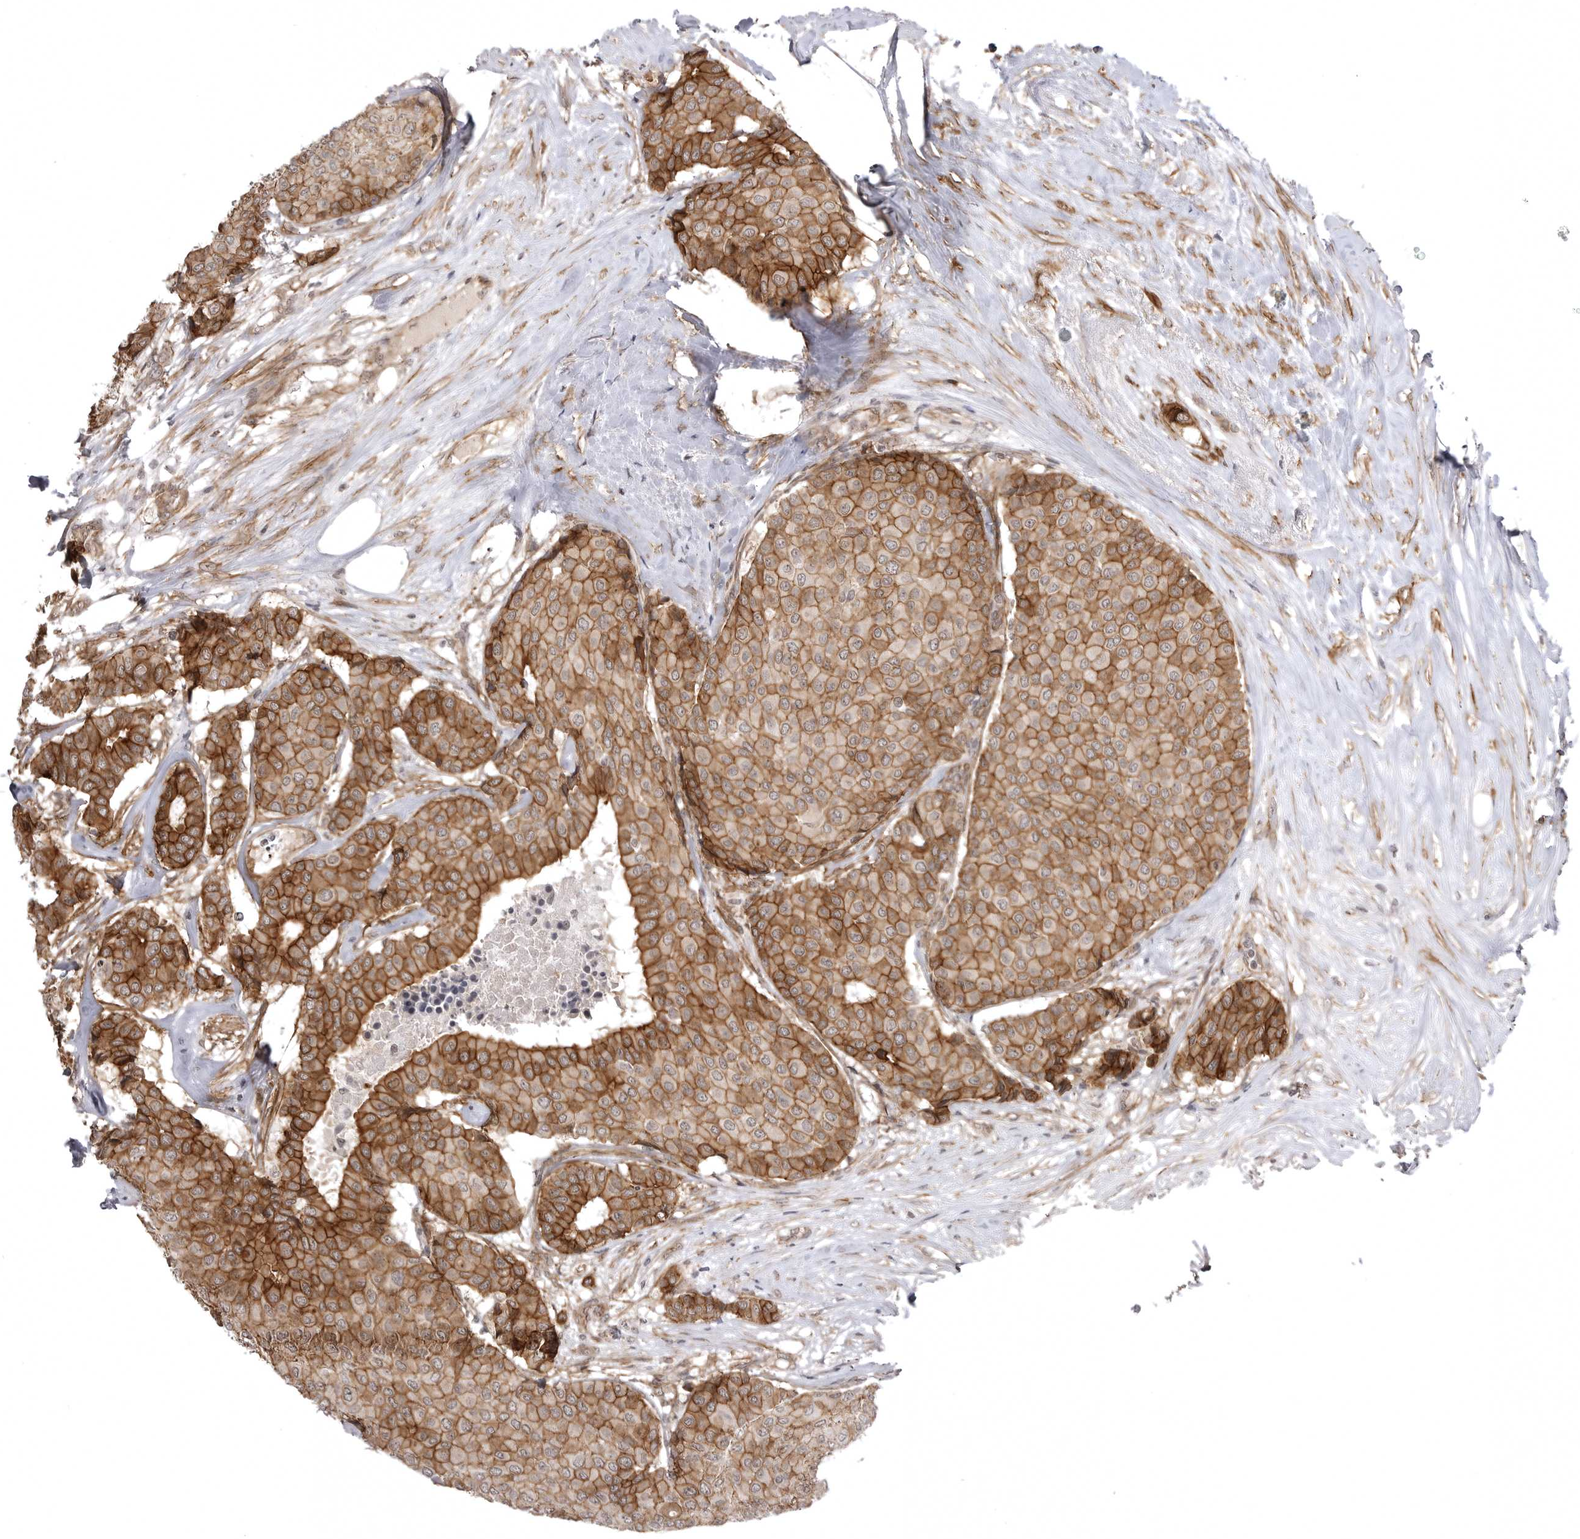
{"staining": {"intensity": "moderate", "quantity": ">75%", "location": "cytoplasmic/membranous"}, "tissue": "breast cancer", "cell_type": "Tumor cells", "image_type": "cancer", "snomed": [{"axis": "morphology", "description": "Duct carcinoma"}, {"axis": "topography", "description": "Breast"}], "caption": "A brown stain highlights moderate cytoplasmic/membranous positivity of a protein in human breast infiltrating ductal carcinoma tumor cells.", "gene": "SORBS1", "patient": {"sex": "female", "age": 75}}